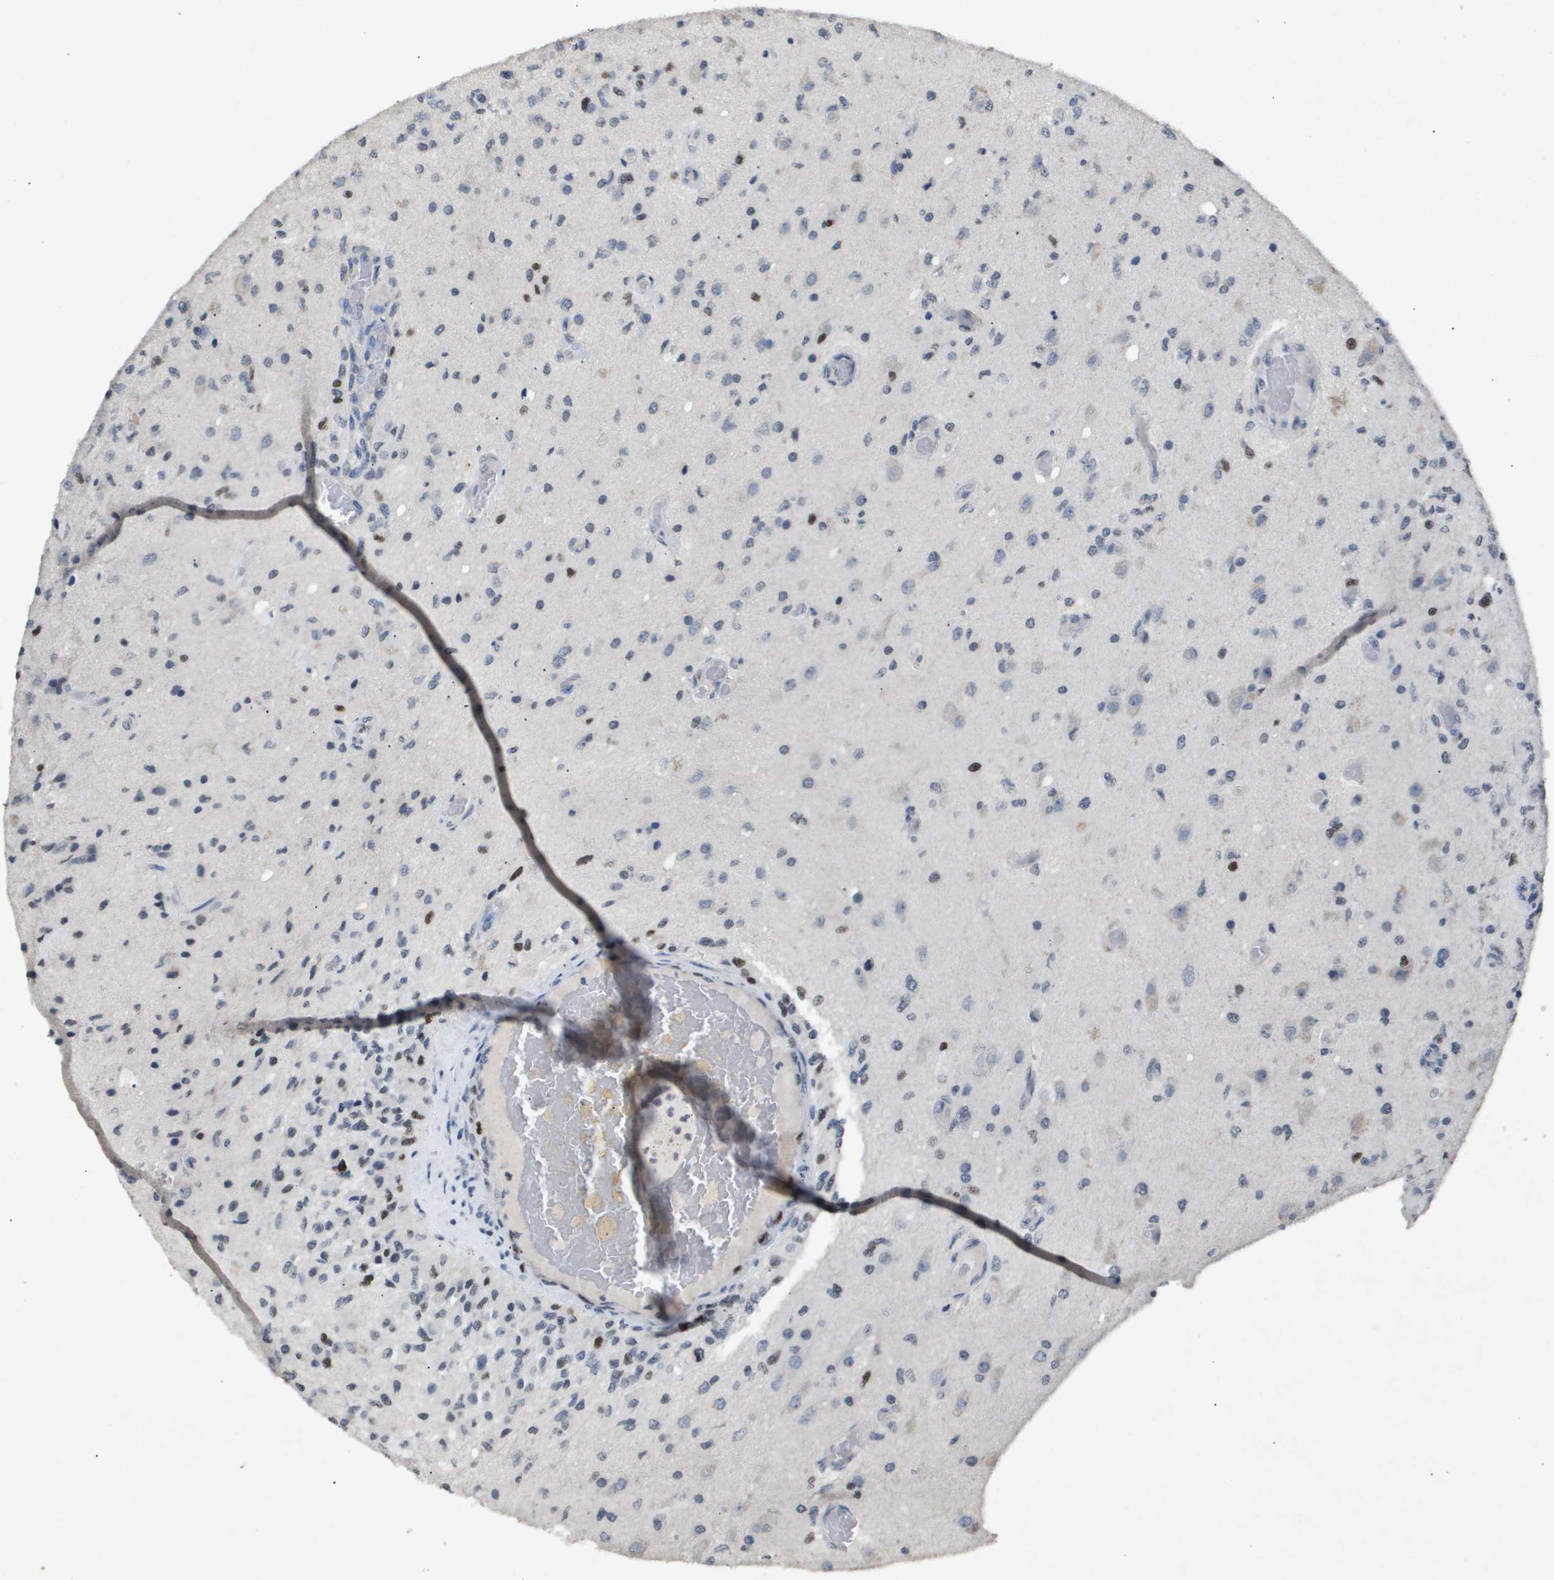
{"staining": {"intensity": "moderate", "quantity": "<25%", "location": "nuclear"}, "tissue": "glioma", "cell_type": "Tumor cells", "image_type": "cancer", "snomed": [{"axis": "morphology", "description": "Normal tissue, NOS"}, {"axis": "morphology", "description": "Glioma, malignant, High grade"}, {"axis": "topography", "description": "Cerebral cortex"}], "caption": "Brown immunohistochemical staining in human malignant glioma (high-grade) exhibits moderate nuclear staining in about <25% of tumor cells.", "gene": "ANAPC2", "patient": {"sex": "male", "age": 77}}